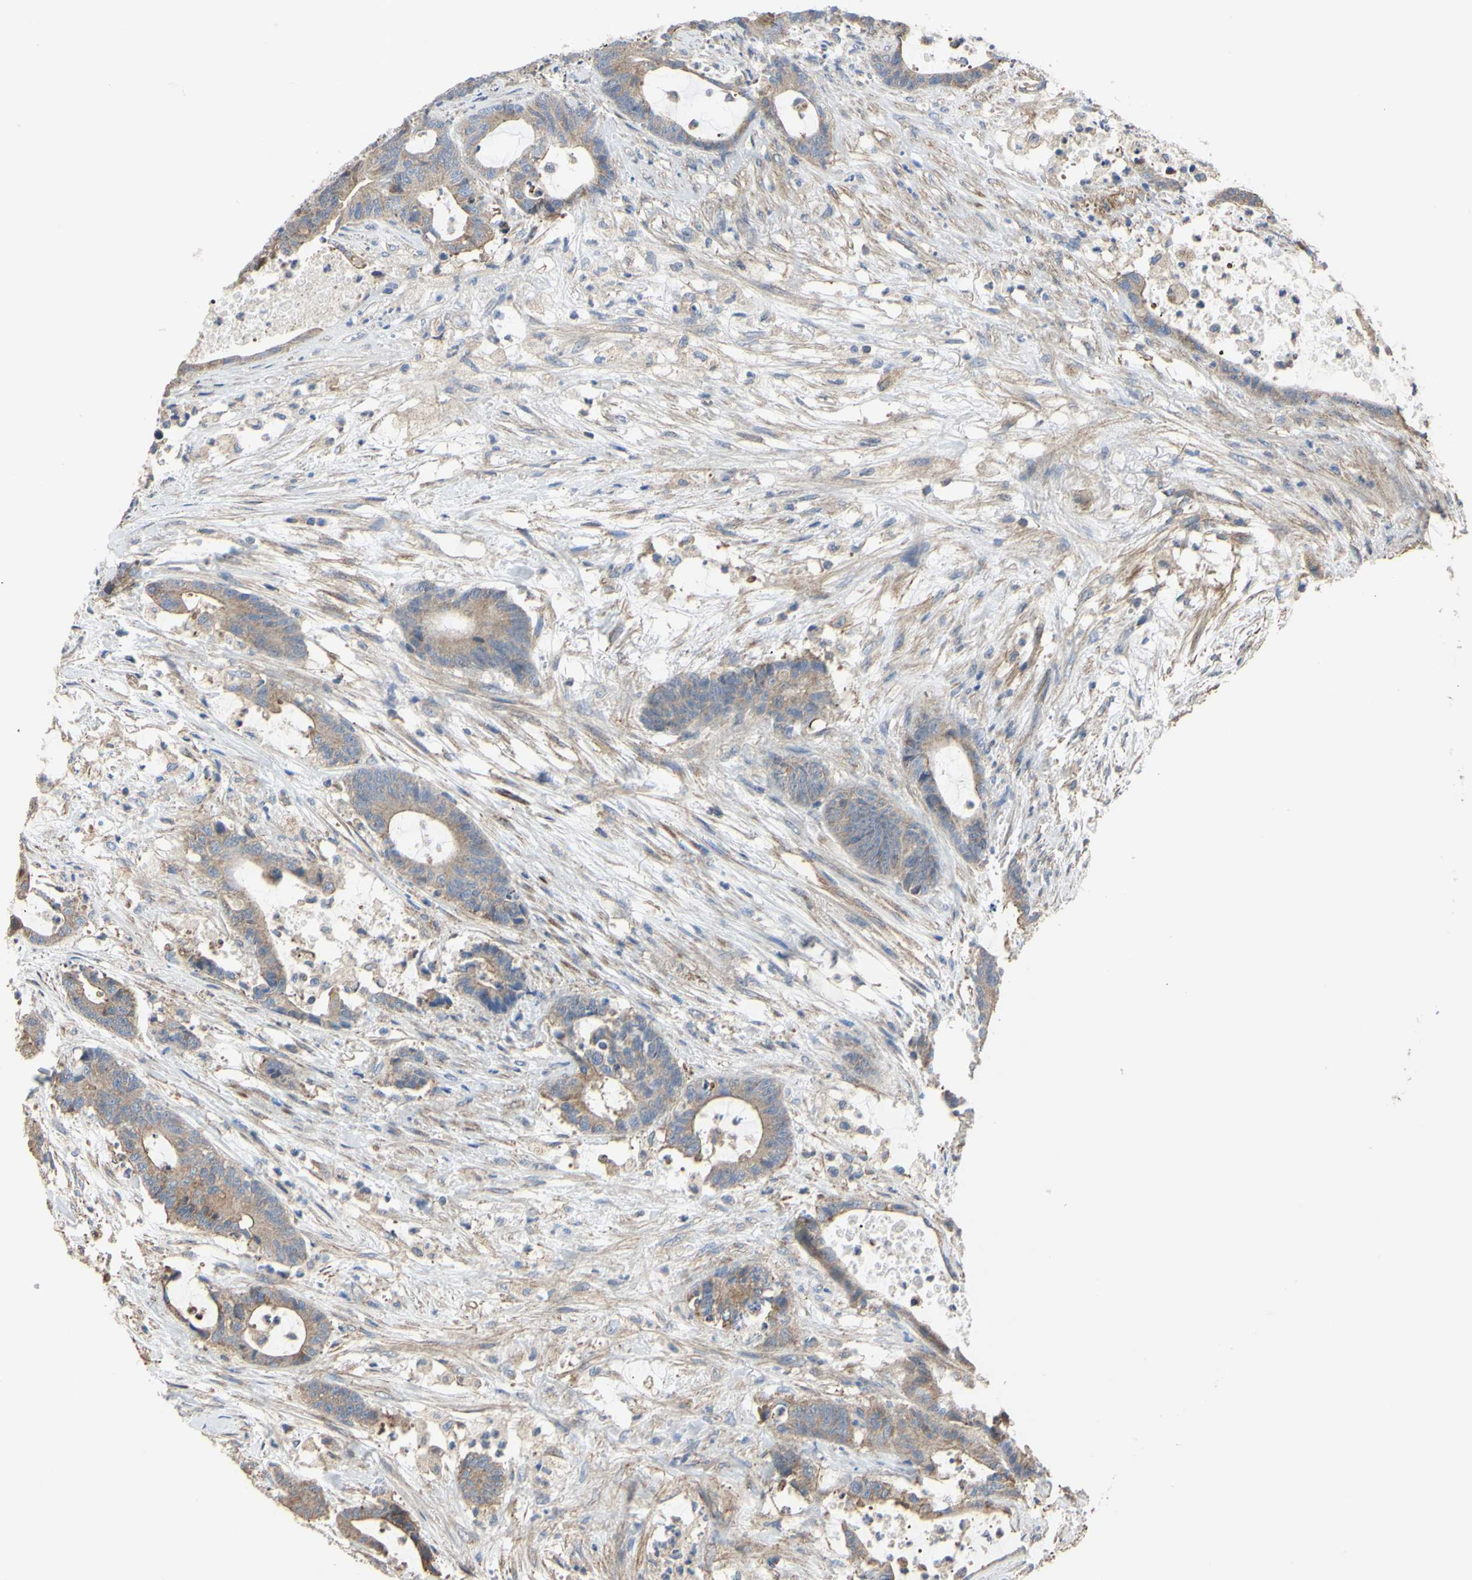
{"staining": {"intensity": "moderate", "quantity": ">75%", "location": "cytoplasmic/membranous"}, "tissue": "colorectal cancer", "cell_type": "Tumor cells", "image_type": "cancer", "snomed": [{"axis": "morphology", "description": "Adenocarcinoma, NOS"}, {"axis": "topography", "description": "Colon"}], "caption": "The micrograph shows staining of colorectal cancer, revealing moderate cytoplasmic/membranous protein positivity (brown color) within tumor cells. (IHC, brightfield microscopy, high magnification).", "gene": "BECN1", "patient": {"sex": "female", "age": 84}}